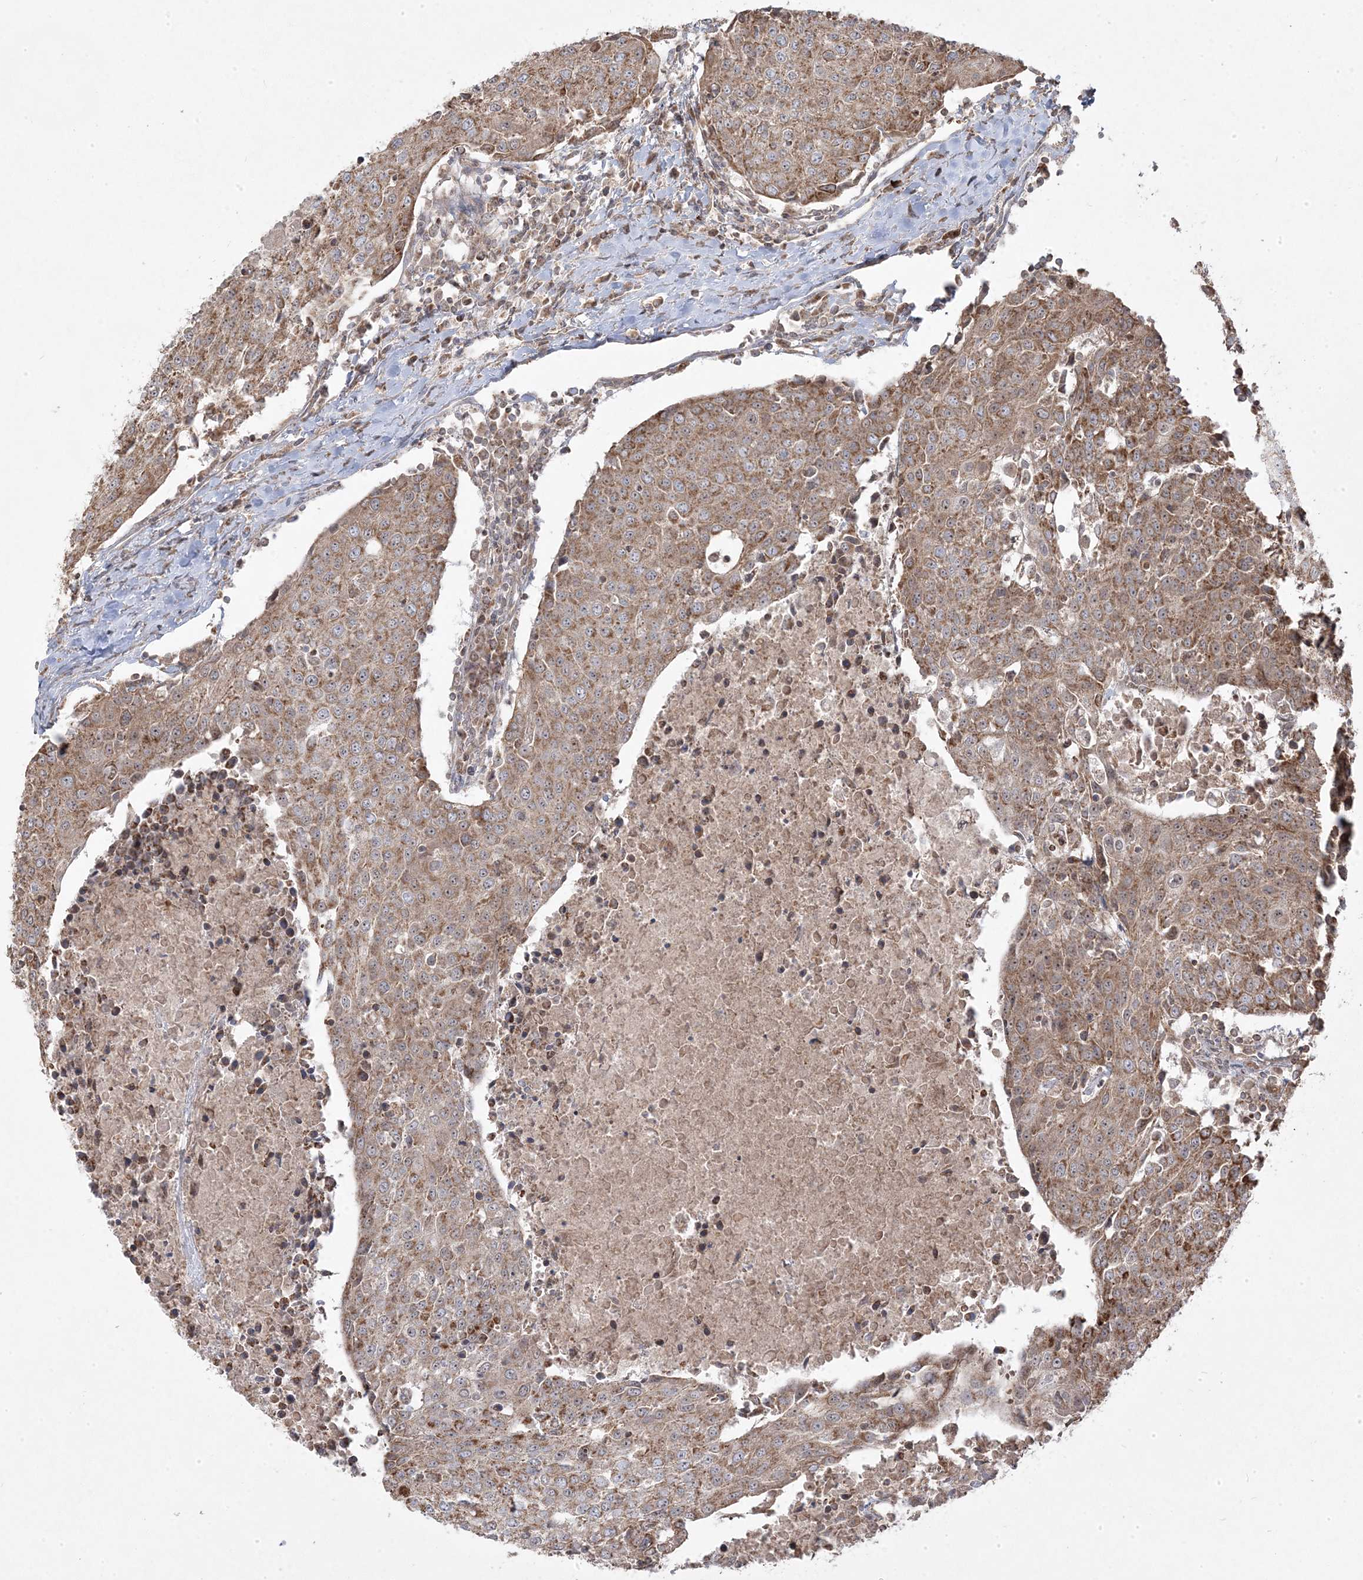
{"staining": {"intensity": "moderate", "quantity": ">75%", "location": "cytoplasmic/membranous"}, "tissue": "urothelial cancer", "cell_type": "Tumor cells", "image_type": "cancer", "snomed": [{"axis": "morphology", "description": "Urothelial carcinoma, High grade"}, {"axis": "topography", "description": "Urinary bladder"}], "caption": "Immunohistochemistry of urothelial carcinoma (high-grade) demonstrates medium levels of moderate cytoplasmic/membranous expression in approximately >75% of tumor cells. (DAB (3,3'-diaminobenzidine) IHC with brightfield microscopy, high magnification).", "gene": "CLUAP1", "patient": {"sex": "female", "age": 85}}